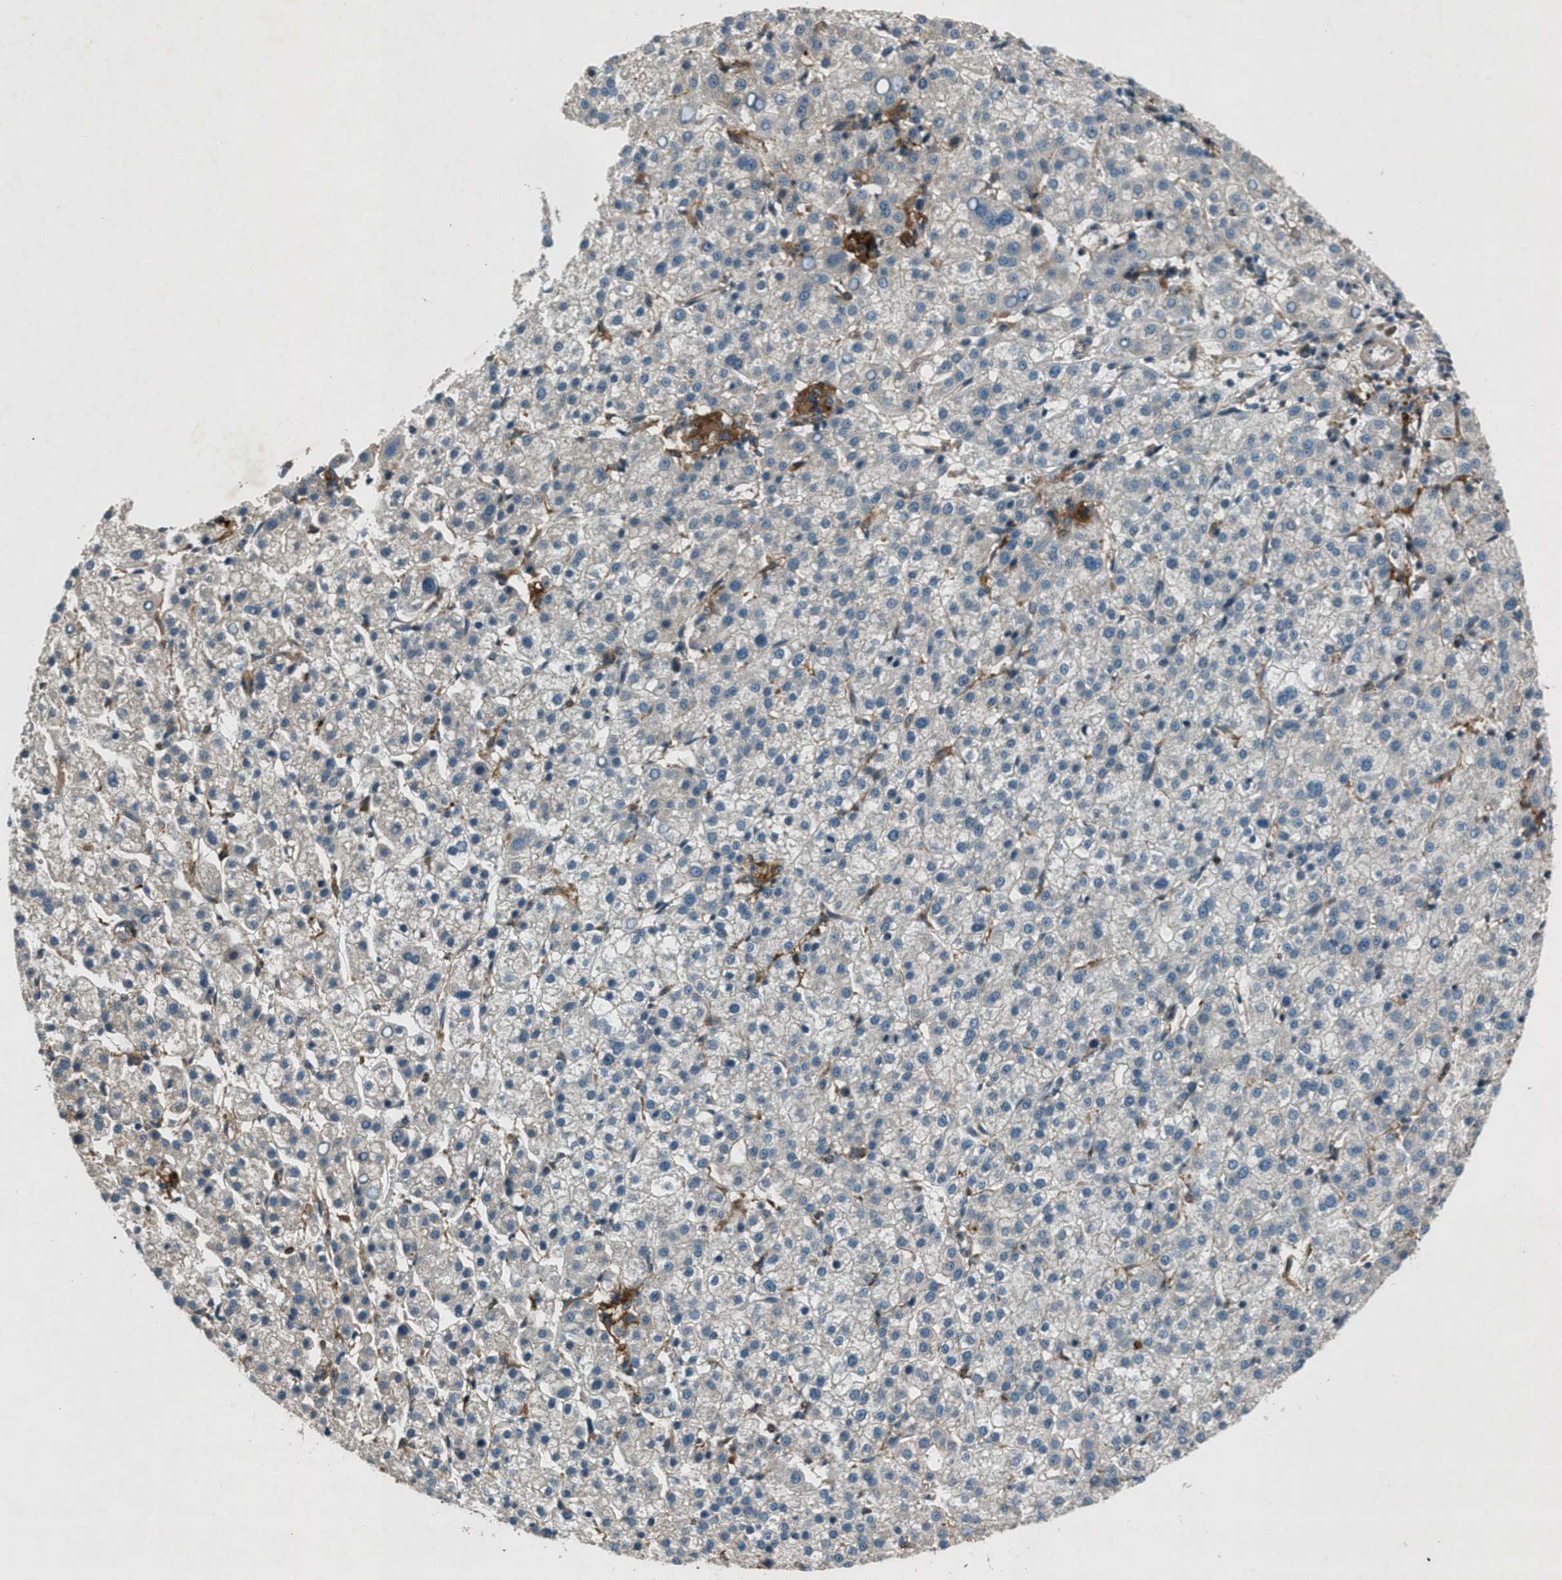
{"staining": {"intensity": "negative", "quantity": "none", "location": "none"}, "tissue": "liver cancer", "cell_type": "Tumor cells", "image_type": "cancer", "snomed": [{"axis": "morphology", "description": "Carcinoma, Hepatocellular, NOS"}, {"axis": "topography", "description": "Liver"}], "caption": "Immunohistochemical staining of hepatocellular carcinoma (liver) displays no significant expression in tumor cells.", "gene": "EPSTI1", "patient": {"sex": "female", "age": 58}}